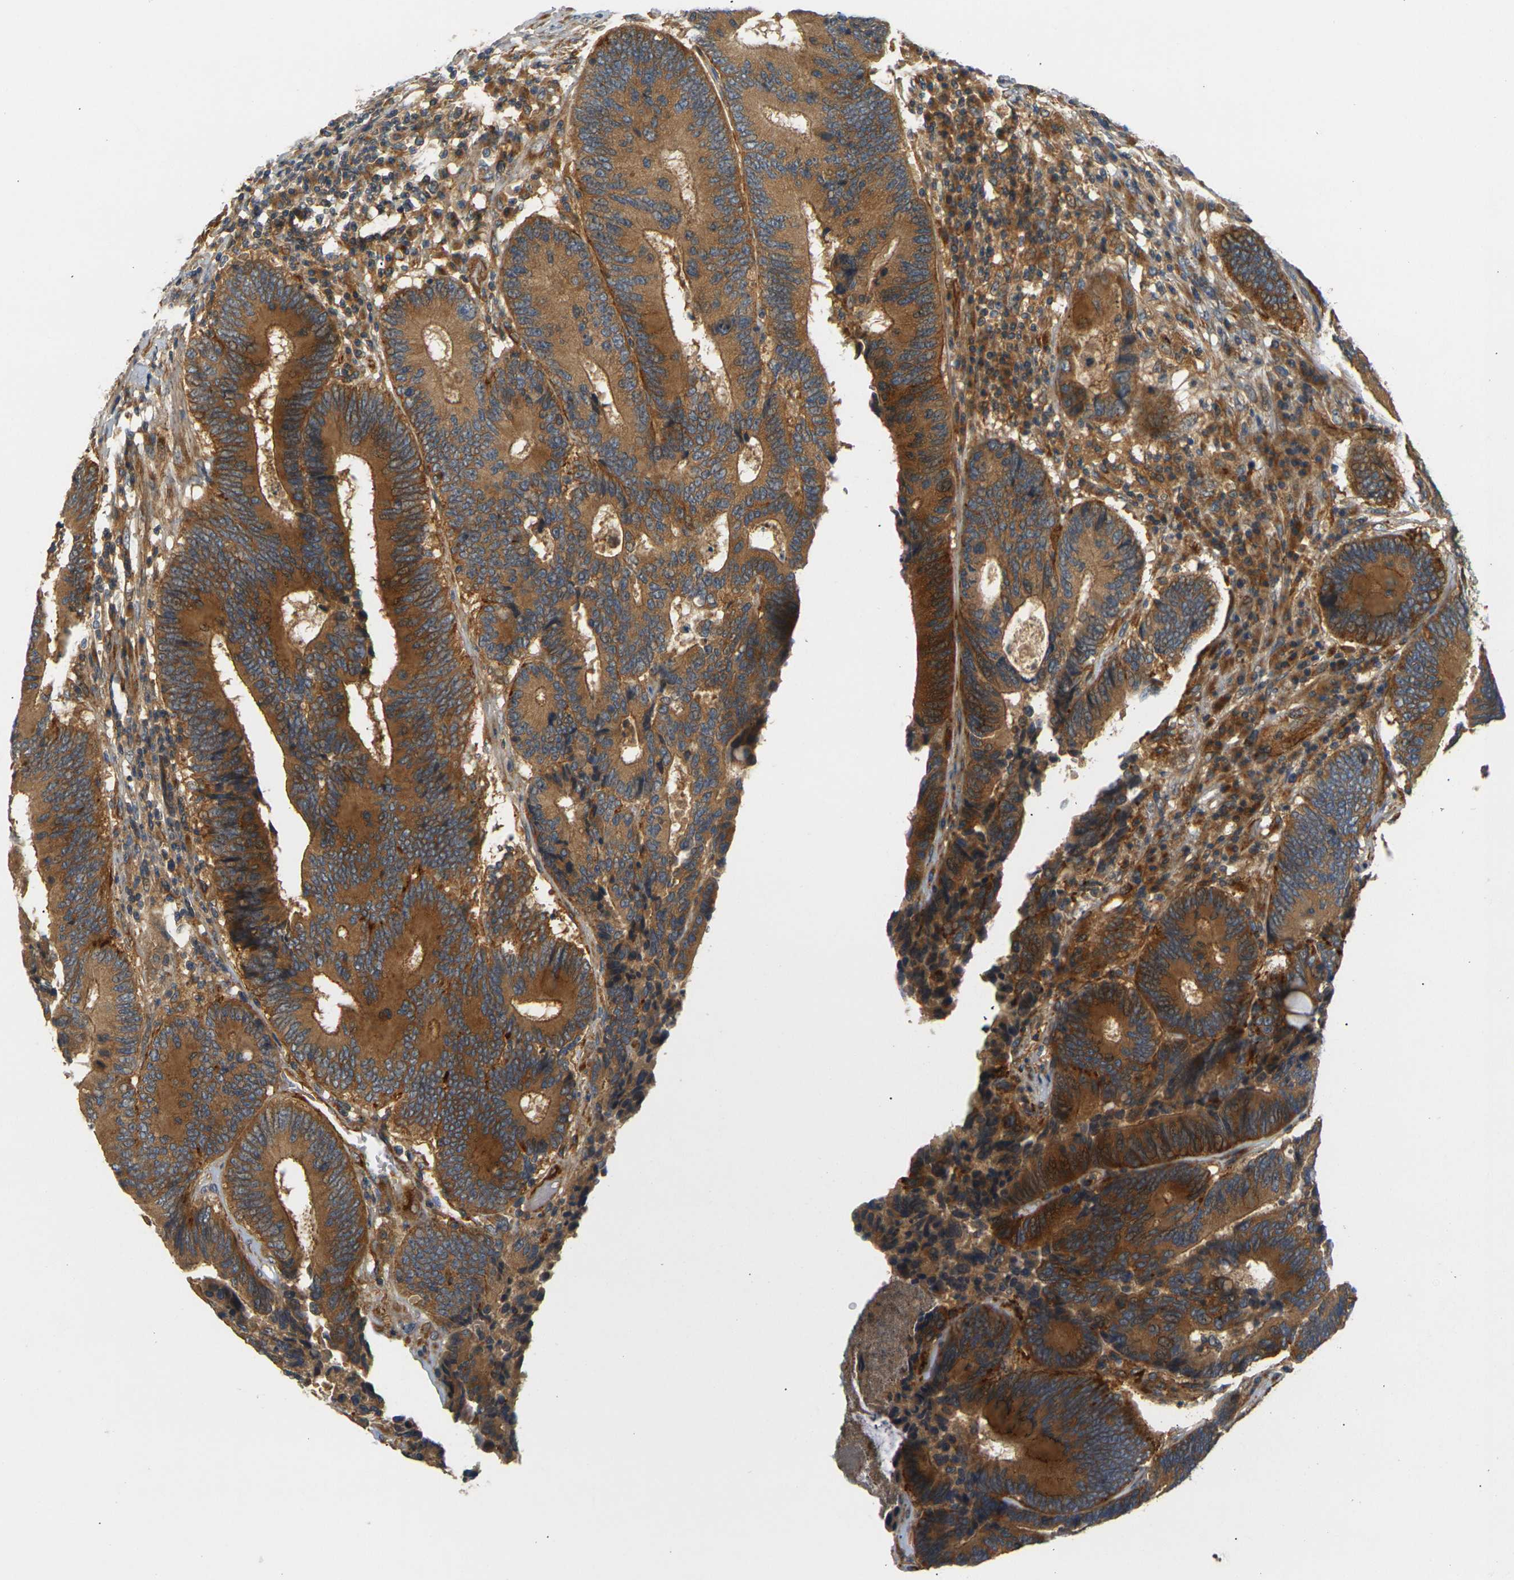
{"staining": {"intensity": "strong", "quantity": ">75%", "location": "cytoplasmic/membranous"}, "tissue": "colorectal cancer", "cell_type": "Tumor cells", "image_type": "cancer", "snomed": [{"axis": "morphology", "description": "Adenocarcinoma, NOS"}, {"axis": "topography", "description": "Colon"}], "caption": "The photomicrograph exhibits a brown stain indicating the presence of a protein in the cytoplasmic/membranous of tumor cells in colorectal adenocarcinoma. (brown staining indicates protein expression, while blue staining denotes nuclei).", "gene": "LRCH3", "patient": {"sex": "female", "age": 78}}